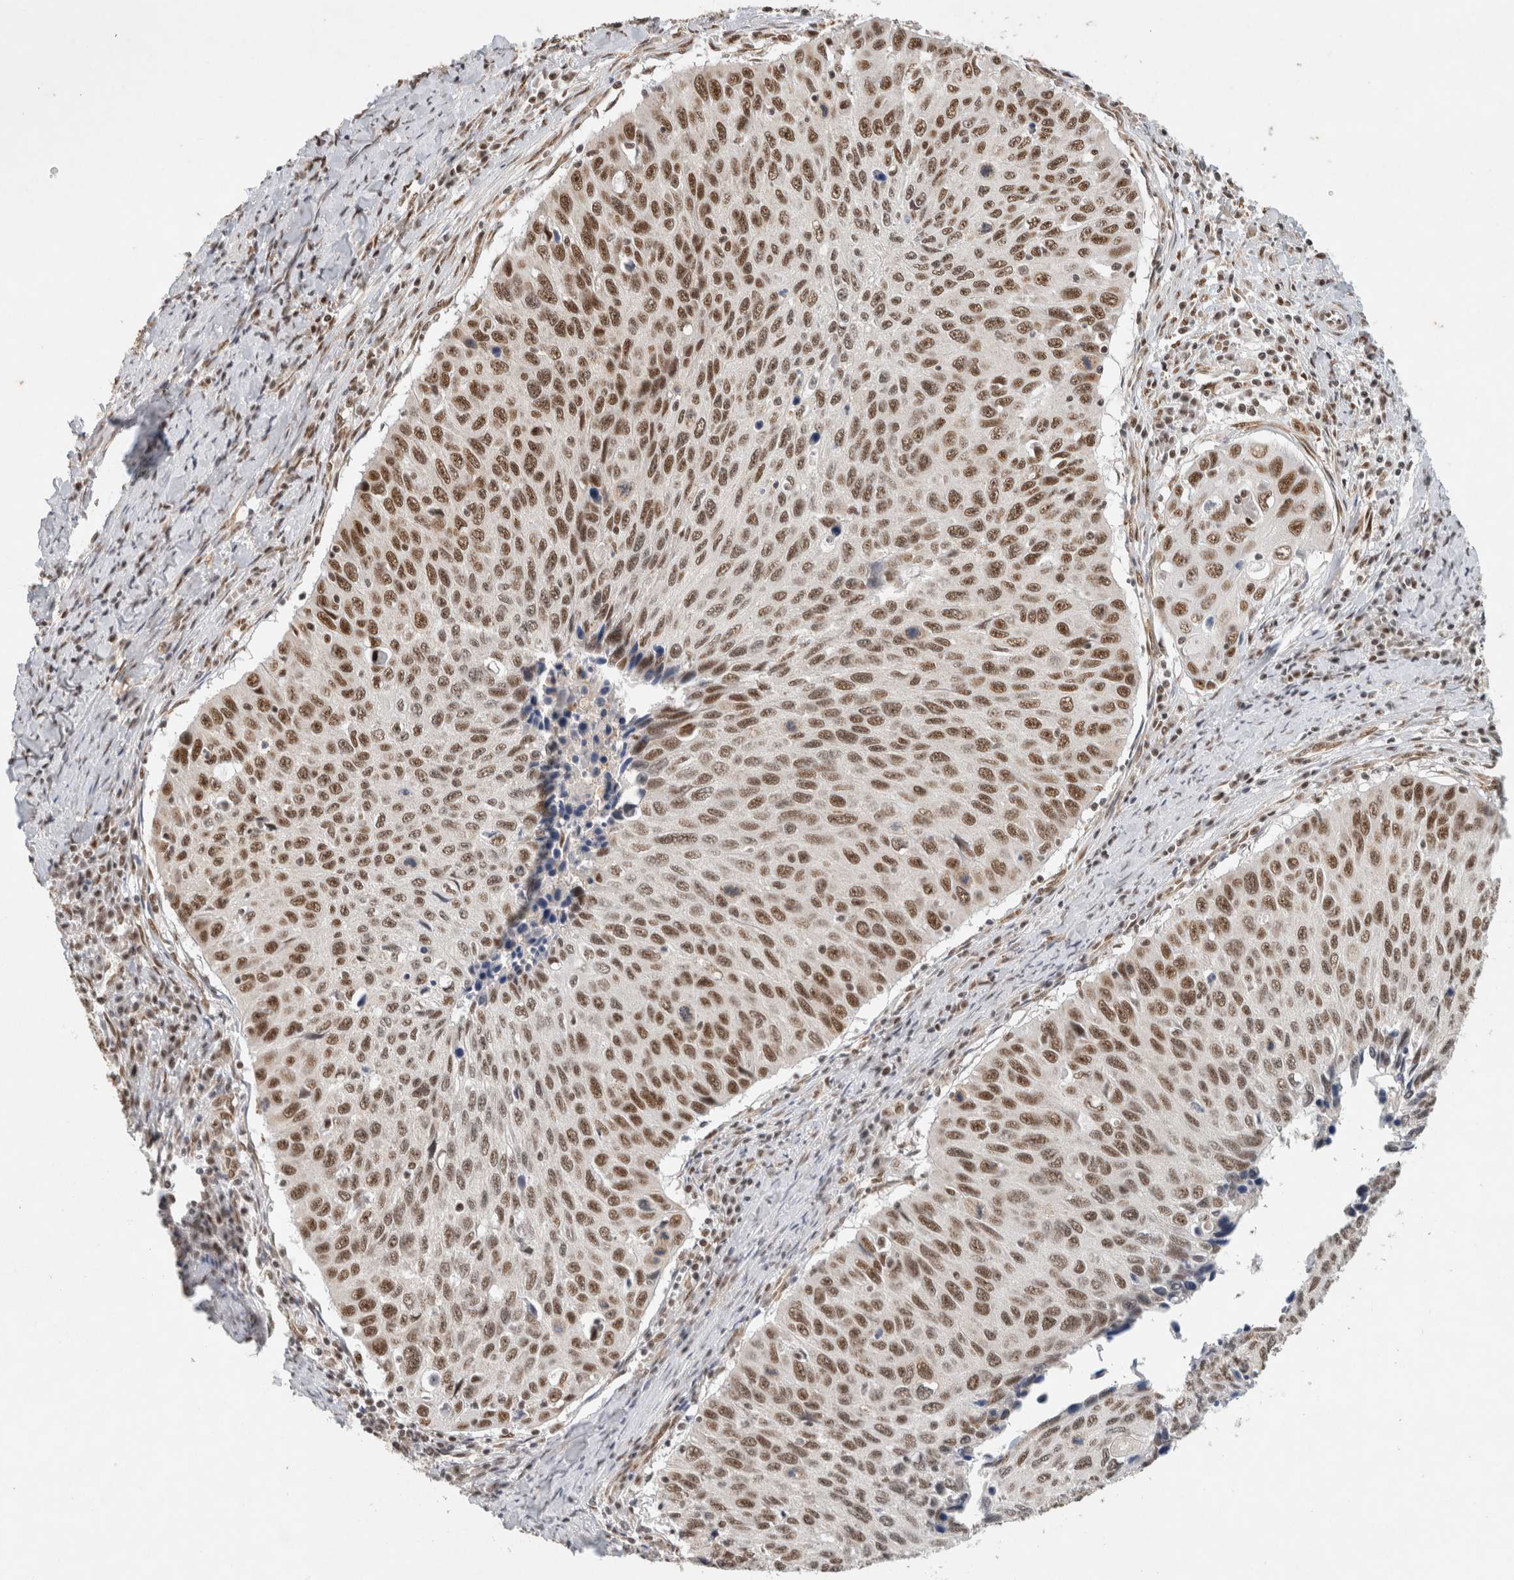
{"staining": {"intensity": "strong", "quantity": ">75%", "location": "nuclear"}, "tissue": "cervical cancer", "cell_type": "Tumor cells", "image_type": "cancer", "snomed": [{"axis": "morphology", "description": "Squamous cell carcinoma, NOS"}, {"axis": "topography", "description": "Cervix"}], "caption": "Brown immunohistochemical staining in human cervical squamous cell carcinoma demonstrates strong nuclear staining in approximately >75% of tumor cells.", "gene": "DDX42", "patient": {"sex": "female", "age": 53}}